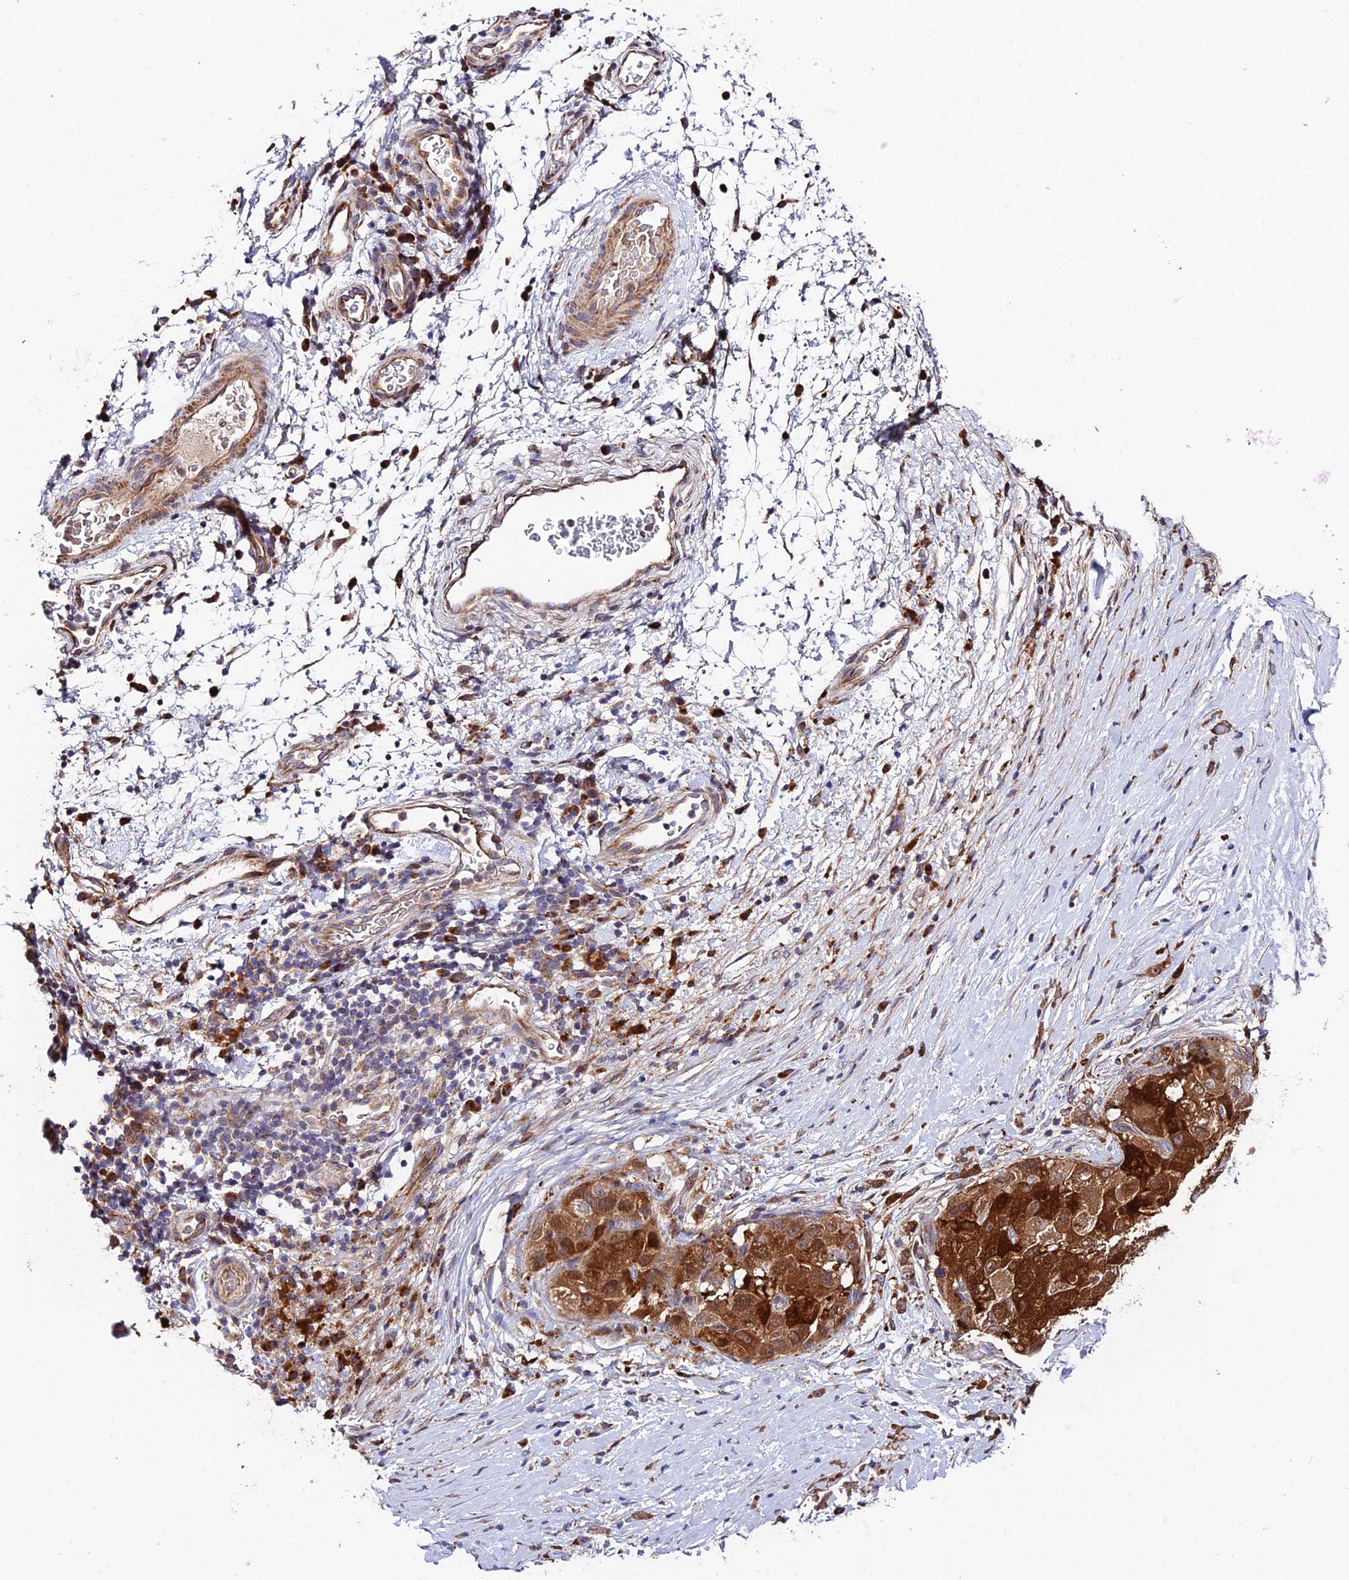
{"staining": {"intensity": "strong", "quantity": ">75%", "location": "cytoplasmic/membranous"}, "tissue": "liver cancer", "cell_type": "Tumor cells", "image_type": "cancer", "snomed": [{"axis": "morphology", "description": "Carcinoma, Hepatocellular, NOS"}, {"axis": "topography", "description": "Liver"}], "caption": "Immunohistochemical staining of liver cancer (hepatocellular carcinoma) exhibits strong cytoplasmic/membranous protein positivity in approximately >75% of tumor cells. Ihc stains the protein in brown and the nuclei are stained blue.", "gene": "FUOM", "patient": {"sex": "male", "age": 80}}